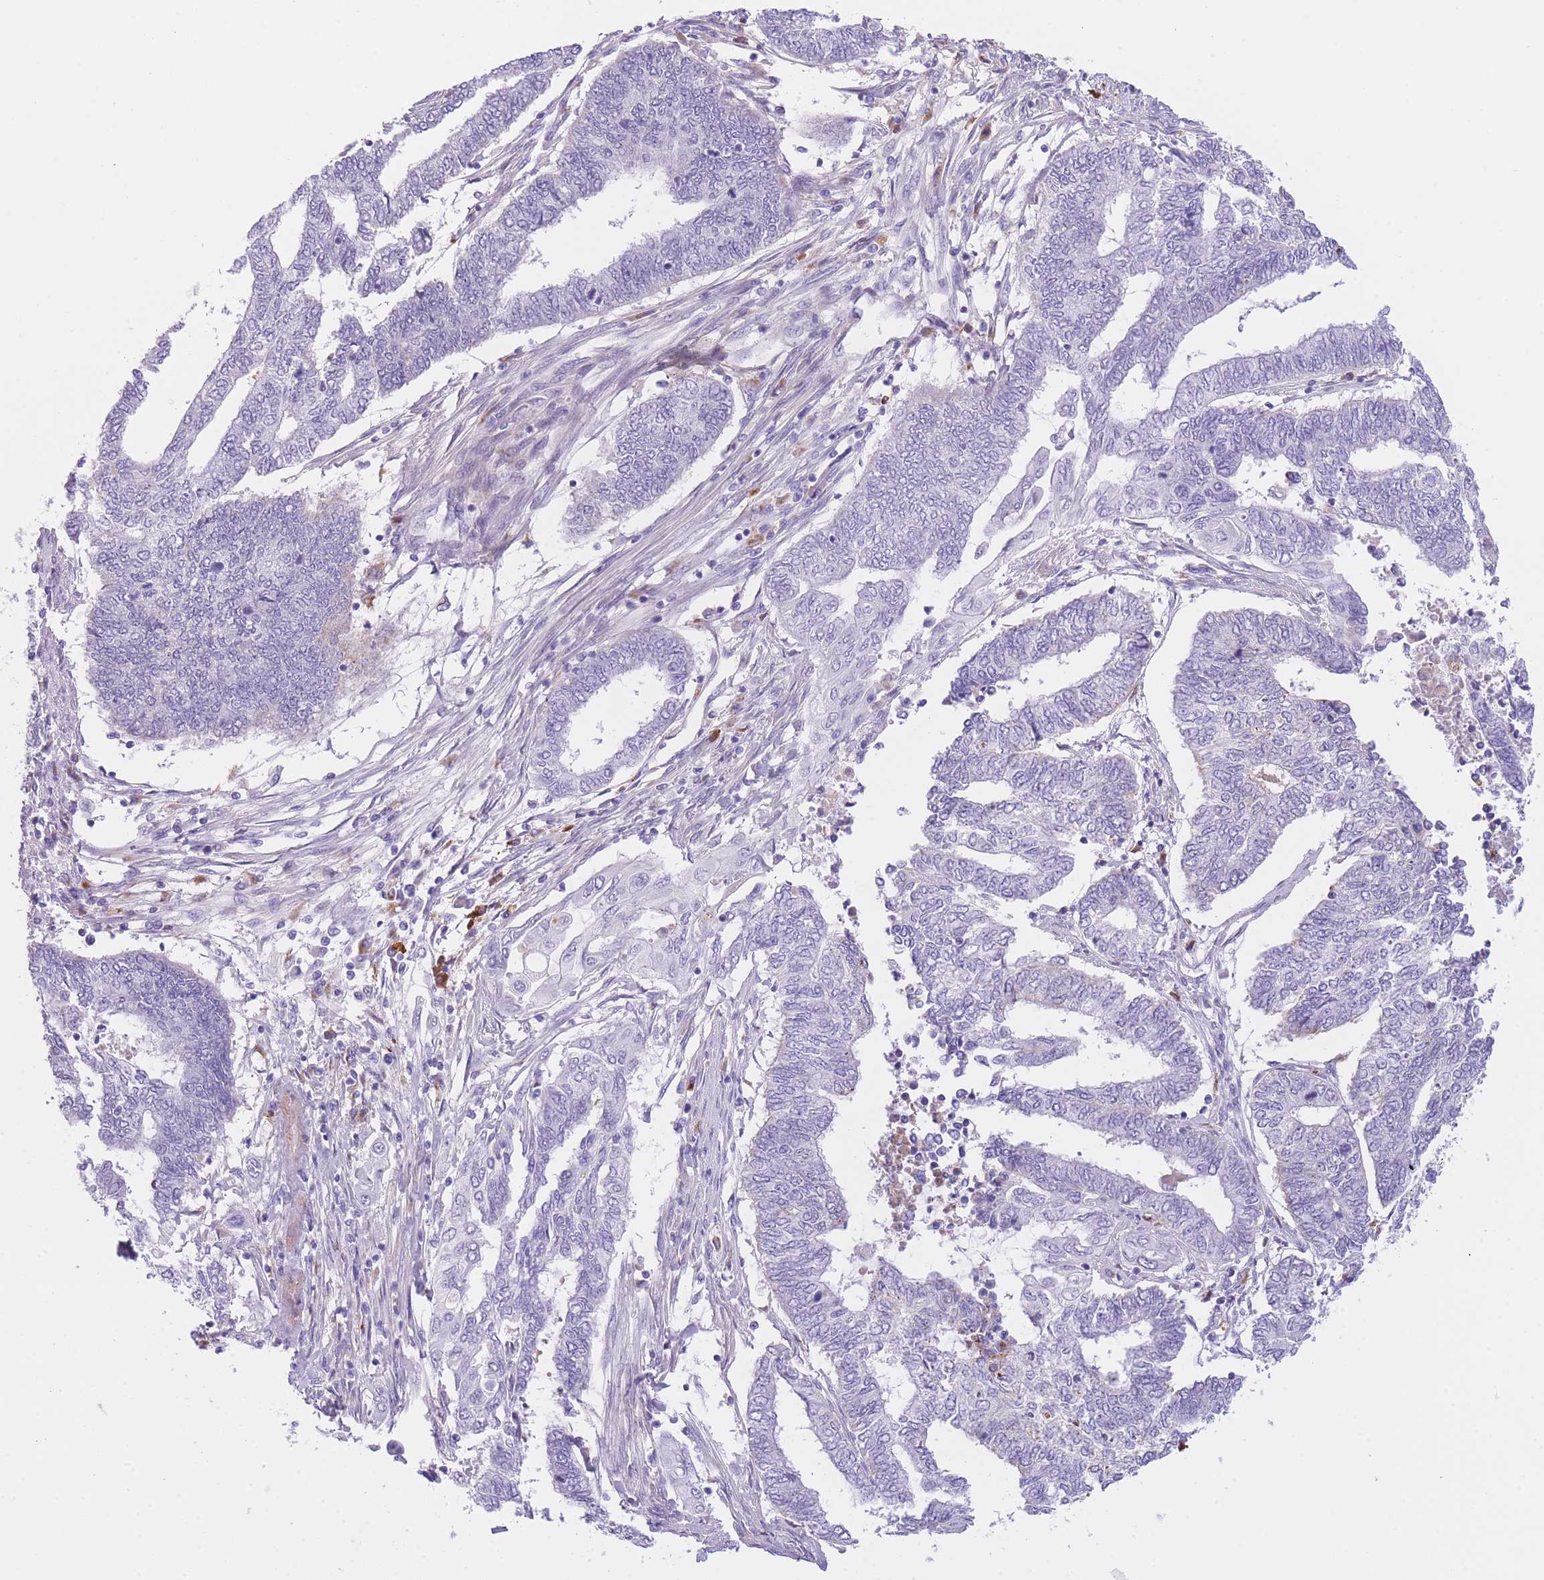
{"staining": {"intensity": "negative", "quantity": "none", "location": "none"}, "tissue": "endometrial cancer", "cell_type": "Tumor cells", "image_type": "cancer", "snomed": [{"axis": "morphology", "description": "Adenocarcinoma, NOS"}, {"axis": "topography", "description": "Uterus"}, {"axis": "topography", "description": "Endometrium"}], "caption": "High power microscopy micrograph of an immunohistochemistry (IHC) micrograph of endometrial cancer (adenocarcinoma), revealing no significant staining in tumor cells. Brightfield microscopy of immunohistochemistry stained with DAB (3,3'-diaminobenzidine) (brown) and hematoxylin (blue), captured at high magnification.", "gene": "PLBD1", "patient": {"sex": "female", "age": 70}}